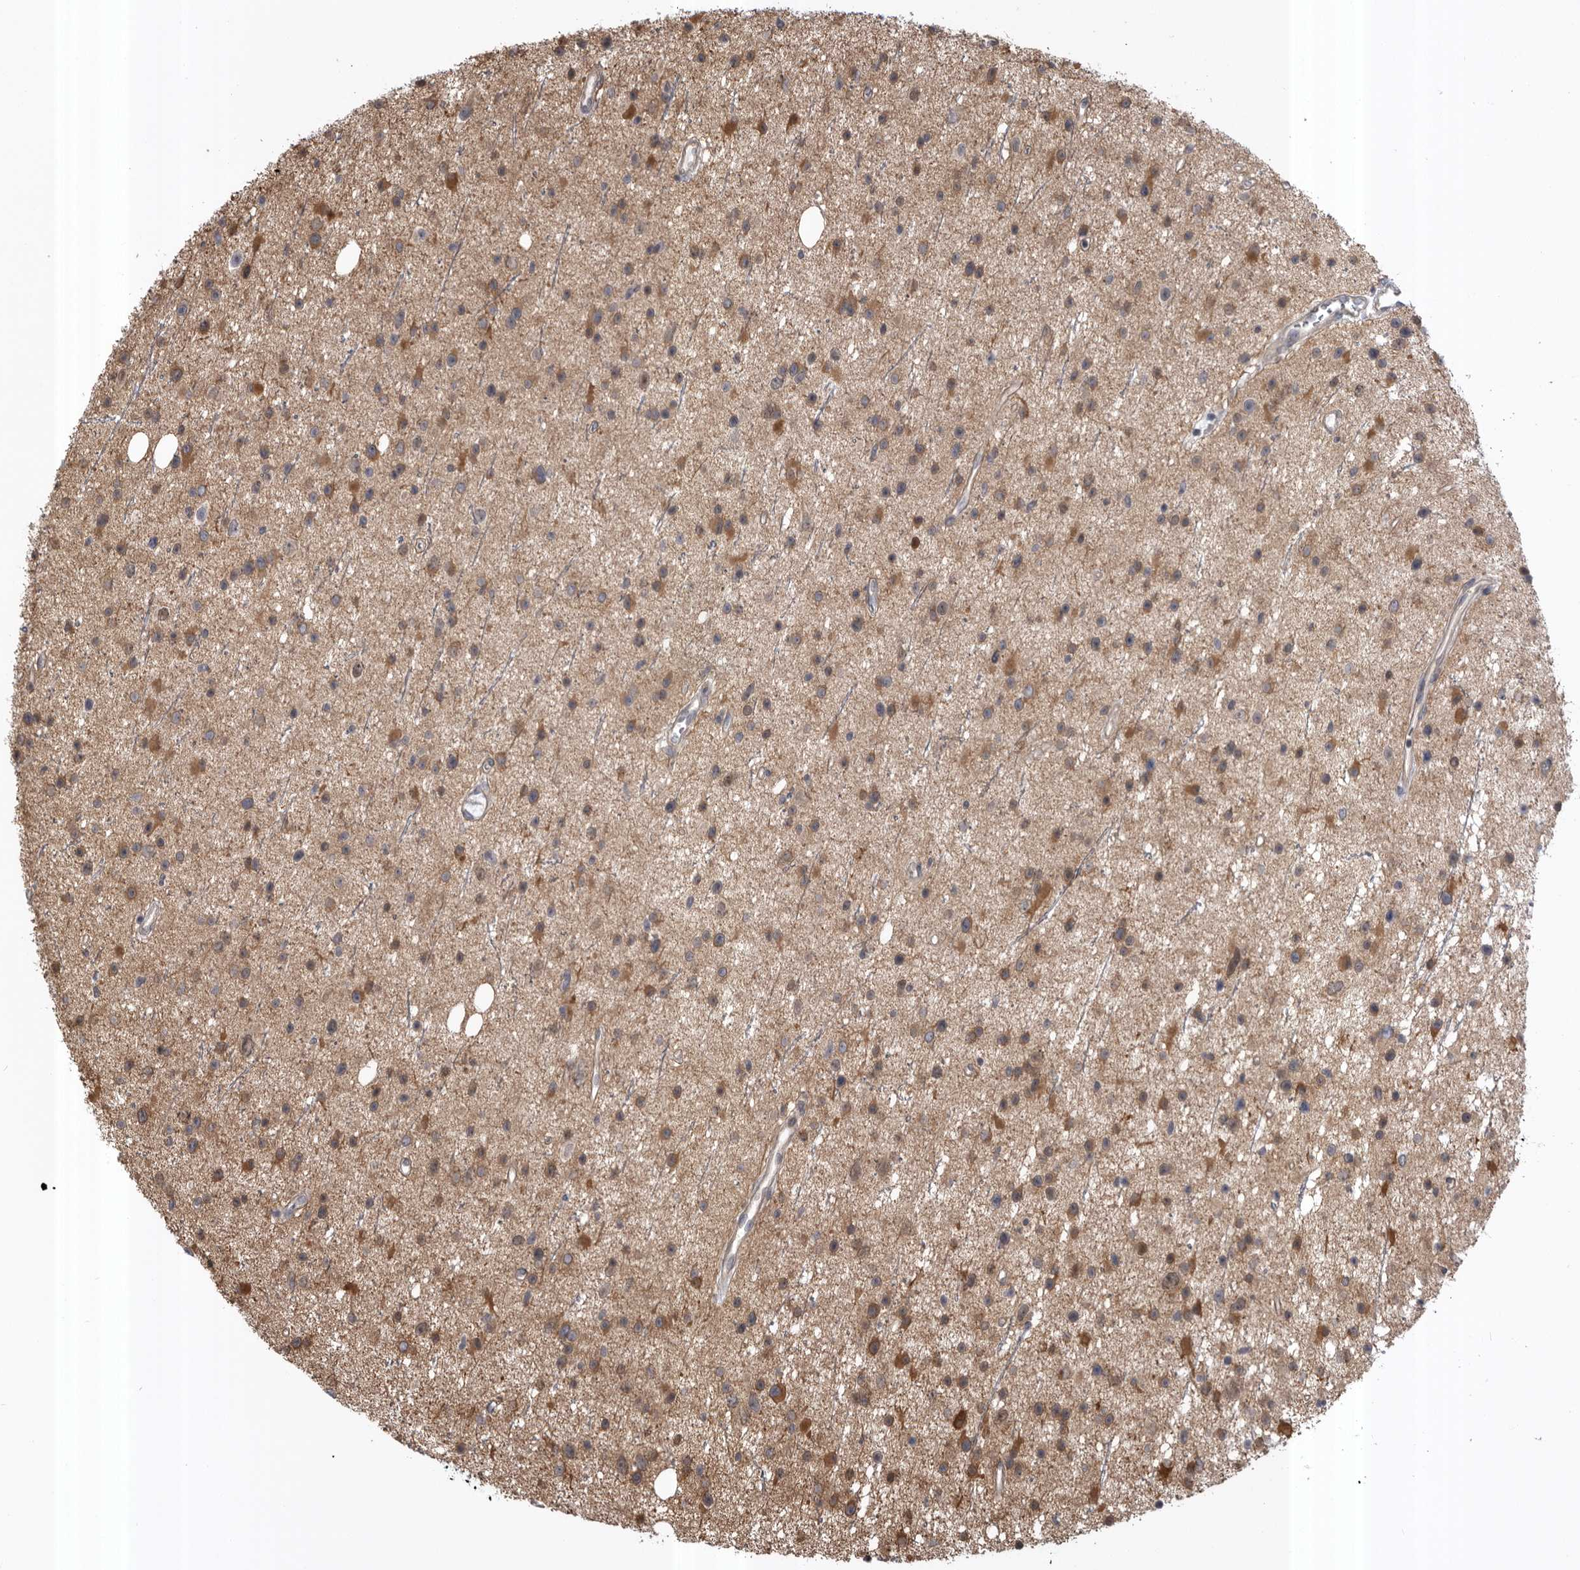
{"staining": {"intensity": "moderate", "quantity": ">75%", "location": "cytoplasmic/membranous"}, "tissue": "glioma", "cell_type": "Tumor cells", "image_type": "cancer", "snomed": [{"axis": "morphology", "description": "Glioma, malignant, Low grade"}, {"axis": "topography", "description": "Cerebral cortex"}], "caption": "This is an image of IHC staining of malignant glioma (low-grade), which shows moderate staining in the cytoplasmic/membranous of tumor cells.", "gene": "RAB3GAP2", "patient": {"sex": "female", "age": 39}}